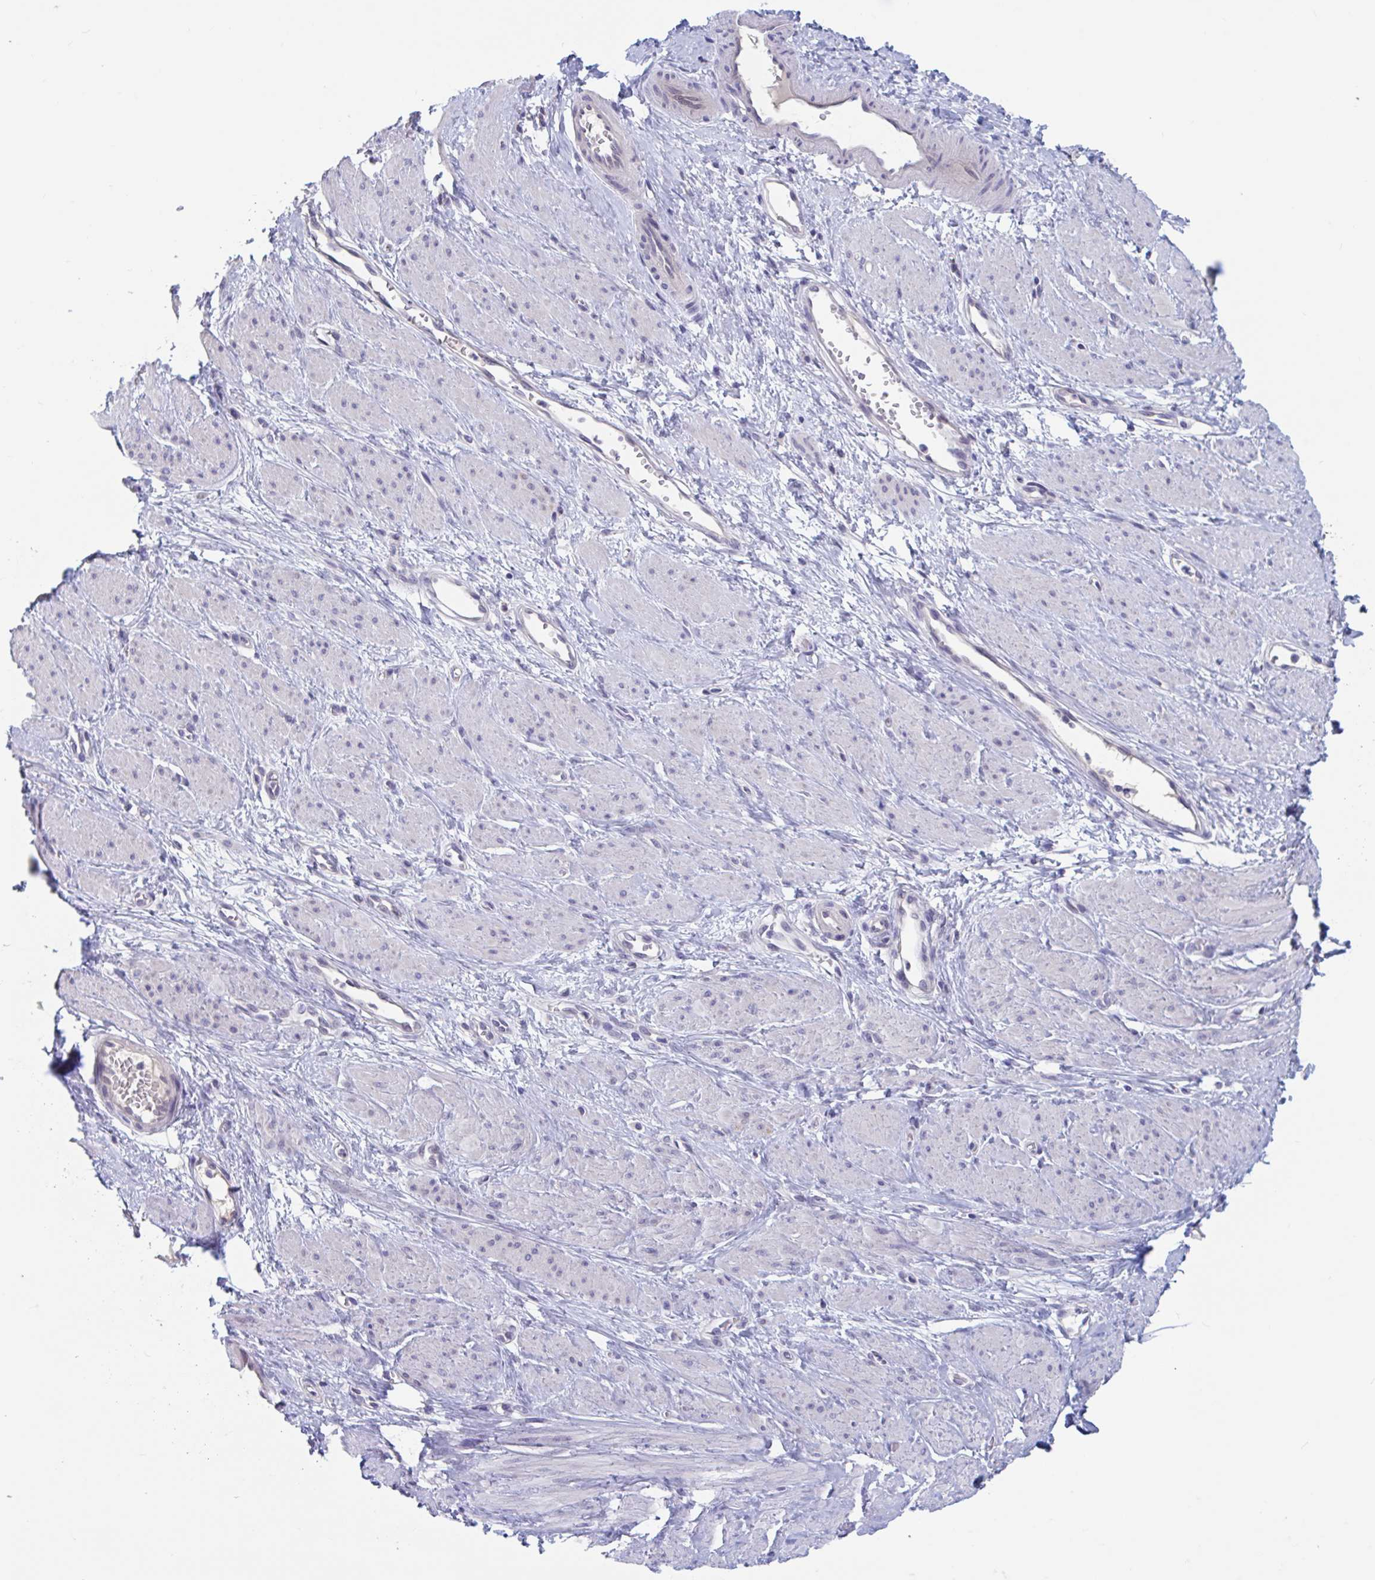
{"staining": {"intensity": "negative", "quantity": "none", "location": "none"}, "tissue": "smooth muscle", "cell_type": "Smooth muscle cells", "image_type": "normal", "snomed": [{"axis": "morphology", "description": "Normal tissue, NOS"}, {"axis": "topography", "description": "Smooth muscle"}, {"axis": "topography", "description": "Uterus"}], "caption": "An immunohistochemistry histopathology image of benign smooth muscle is shown. There is no staining in smooth muscle cells of smooth muscle.", "gene": "UNKL", "patient": {"sex": "female", "age": 39}}